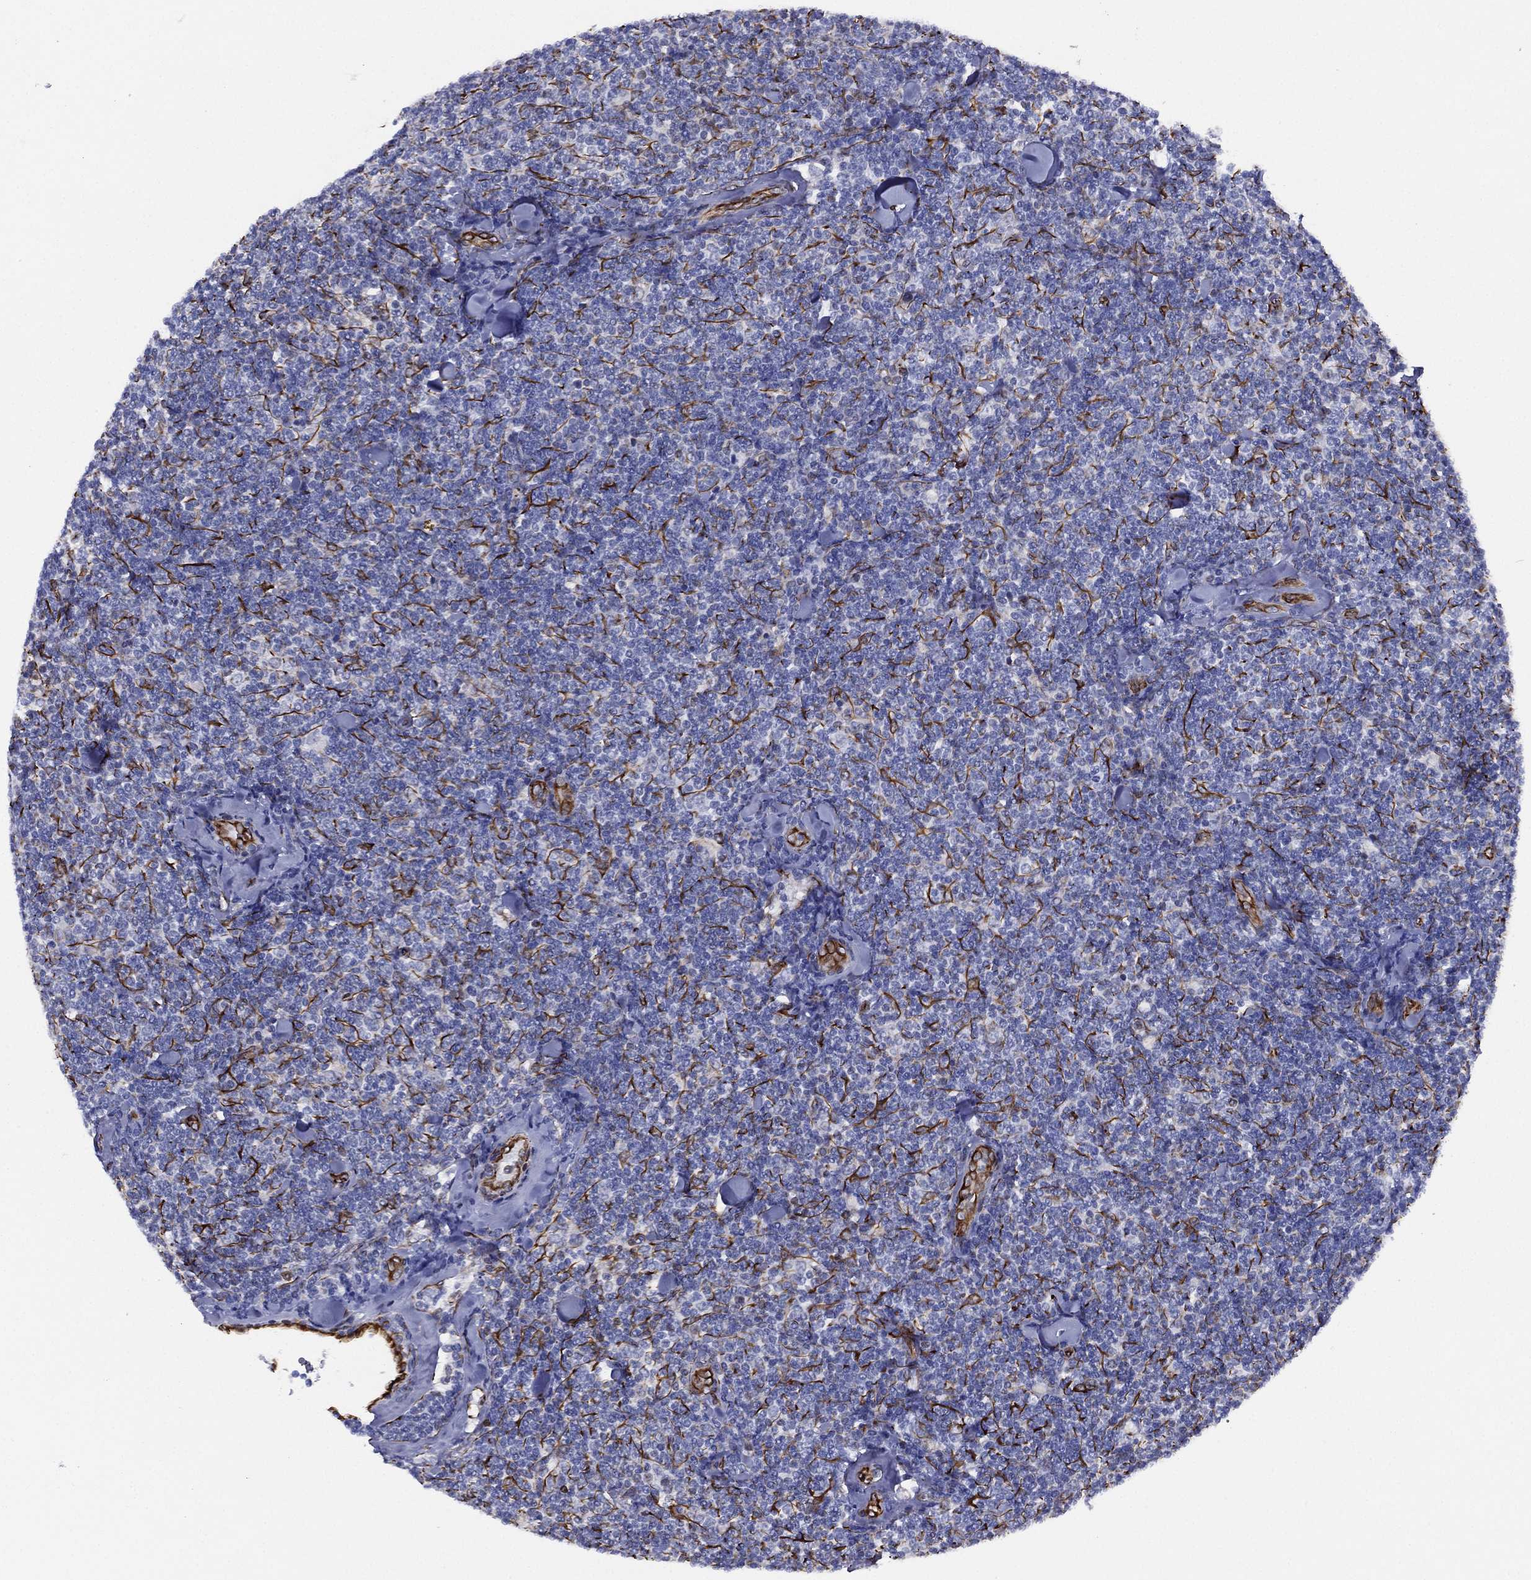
{"staining": {"intensity": "negative", "quantity": "none", "location": "none"}, "tissue": "lymphoma", "cell_type": "Tumor cells", "image_type": "cancer", "snomed": [{"axis": "morphology", "description": "Malignant lymphoma, non-Hodgkin's type, Low grade"}, {"axis": "topography", "description": "Lymph node"}], "caption": "Lymphoma stained for a protein using immunohistochemistry (IHC) shows no positivity tumor cells.", "gene": "MAS1", "patient": {"sex": "female", "age": 56}}